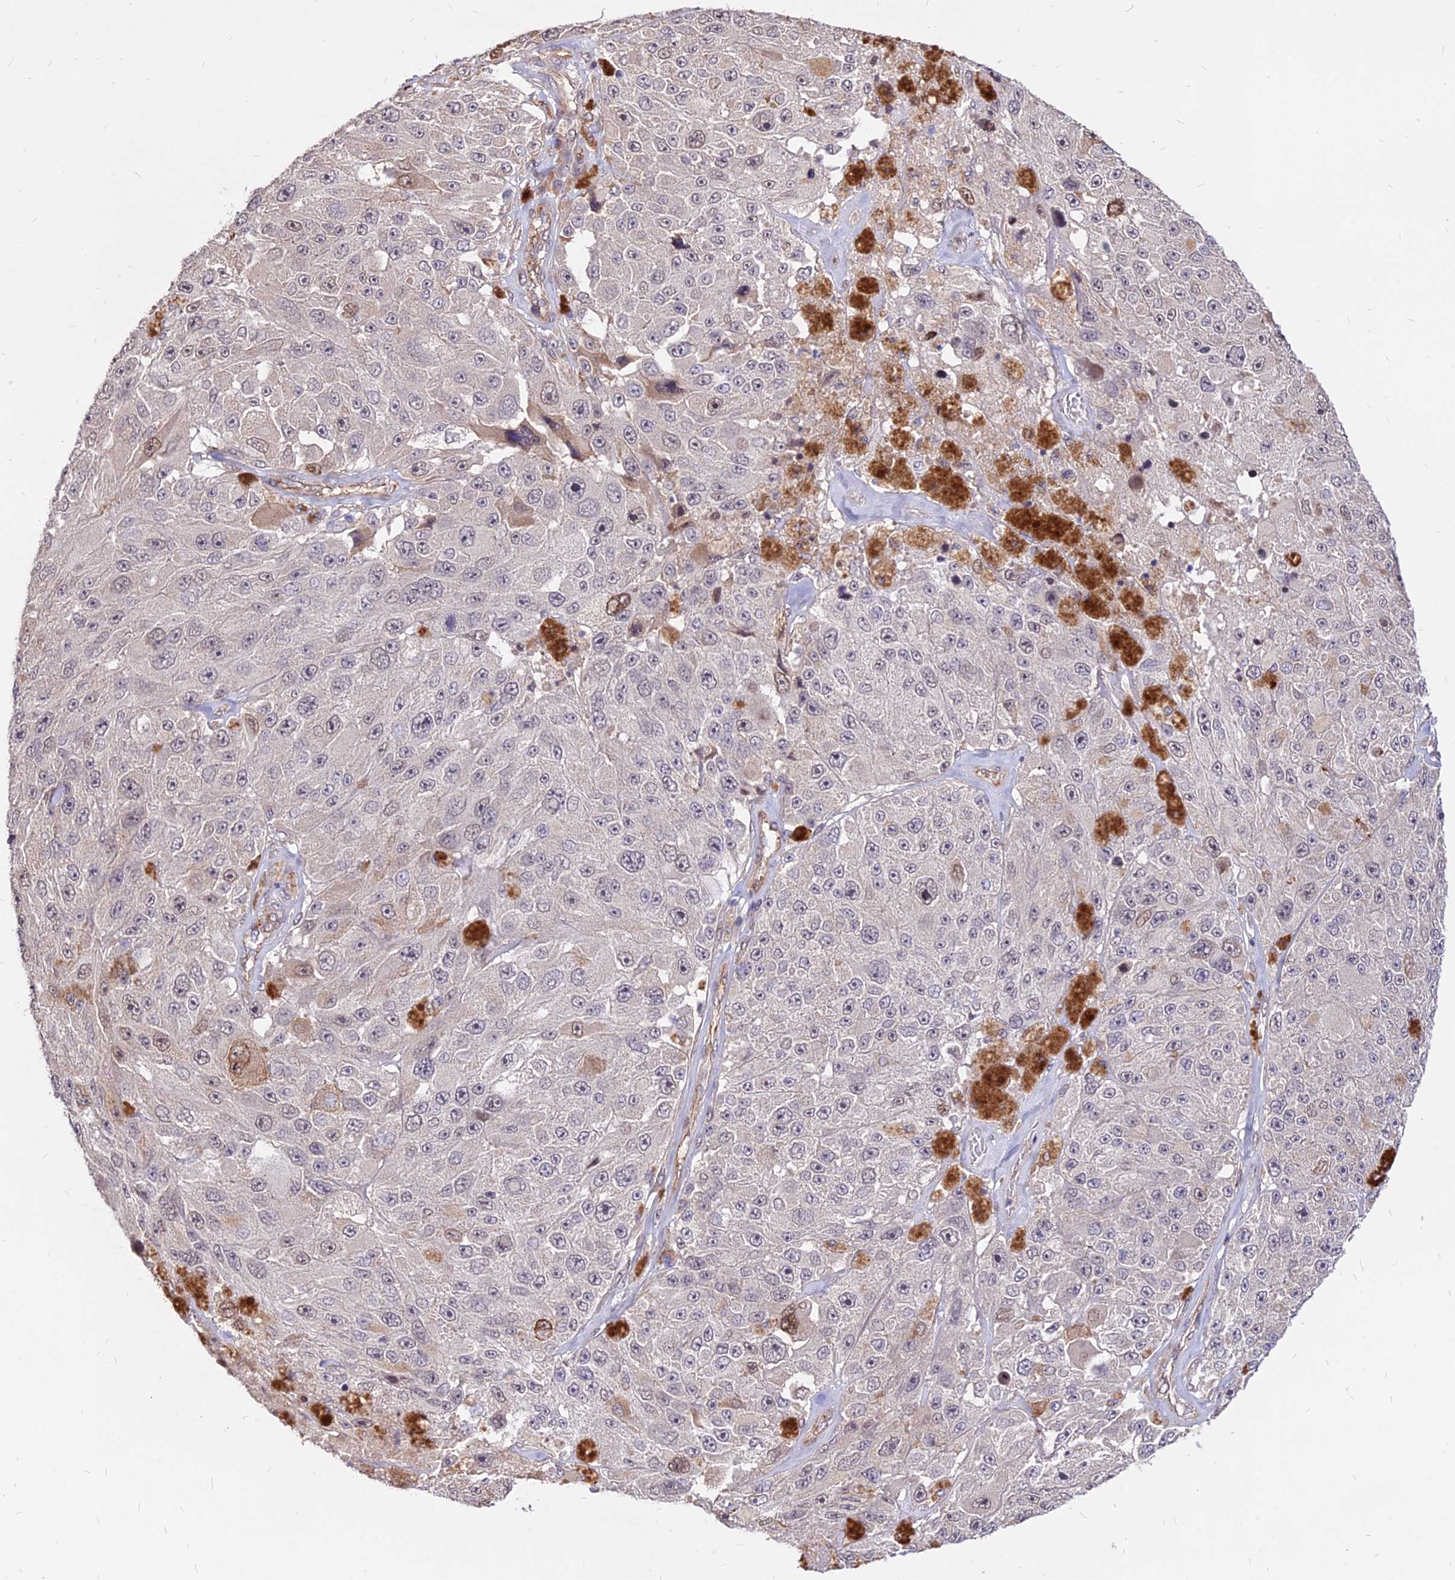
{"staining": {"intensity": "negative", "quantity": "none", "location": "none"}, "tissue": "melanoma", "cell_type": "Tumor cells", "image_type": "cancer", "snomed": [{"axis": "morphology", "description": "Malignant melanoma, Metastatic site"}, {"axis": "topography", "description": "Lymph node"}], "caption": "This is a micrograph of immunohistochemistry (IHC) staining of malignant melanoma (metastatic site), which shows no positivity in tumor cells.", "gene": "C11orf68", "patient": {"sex": "male", "age": 62}}